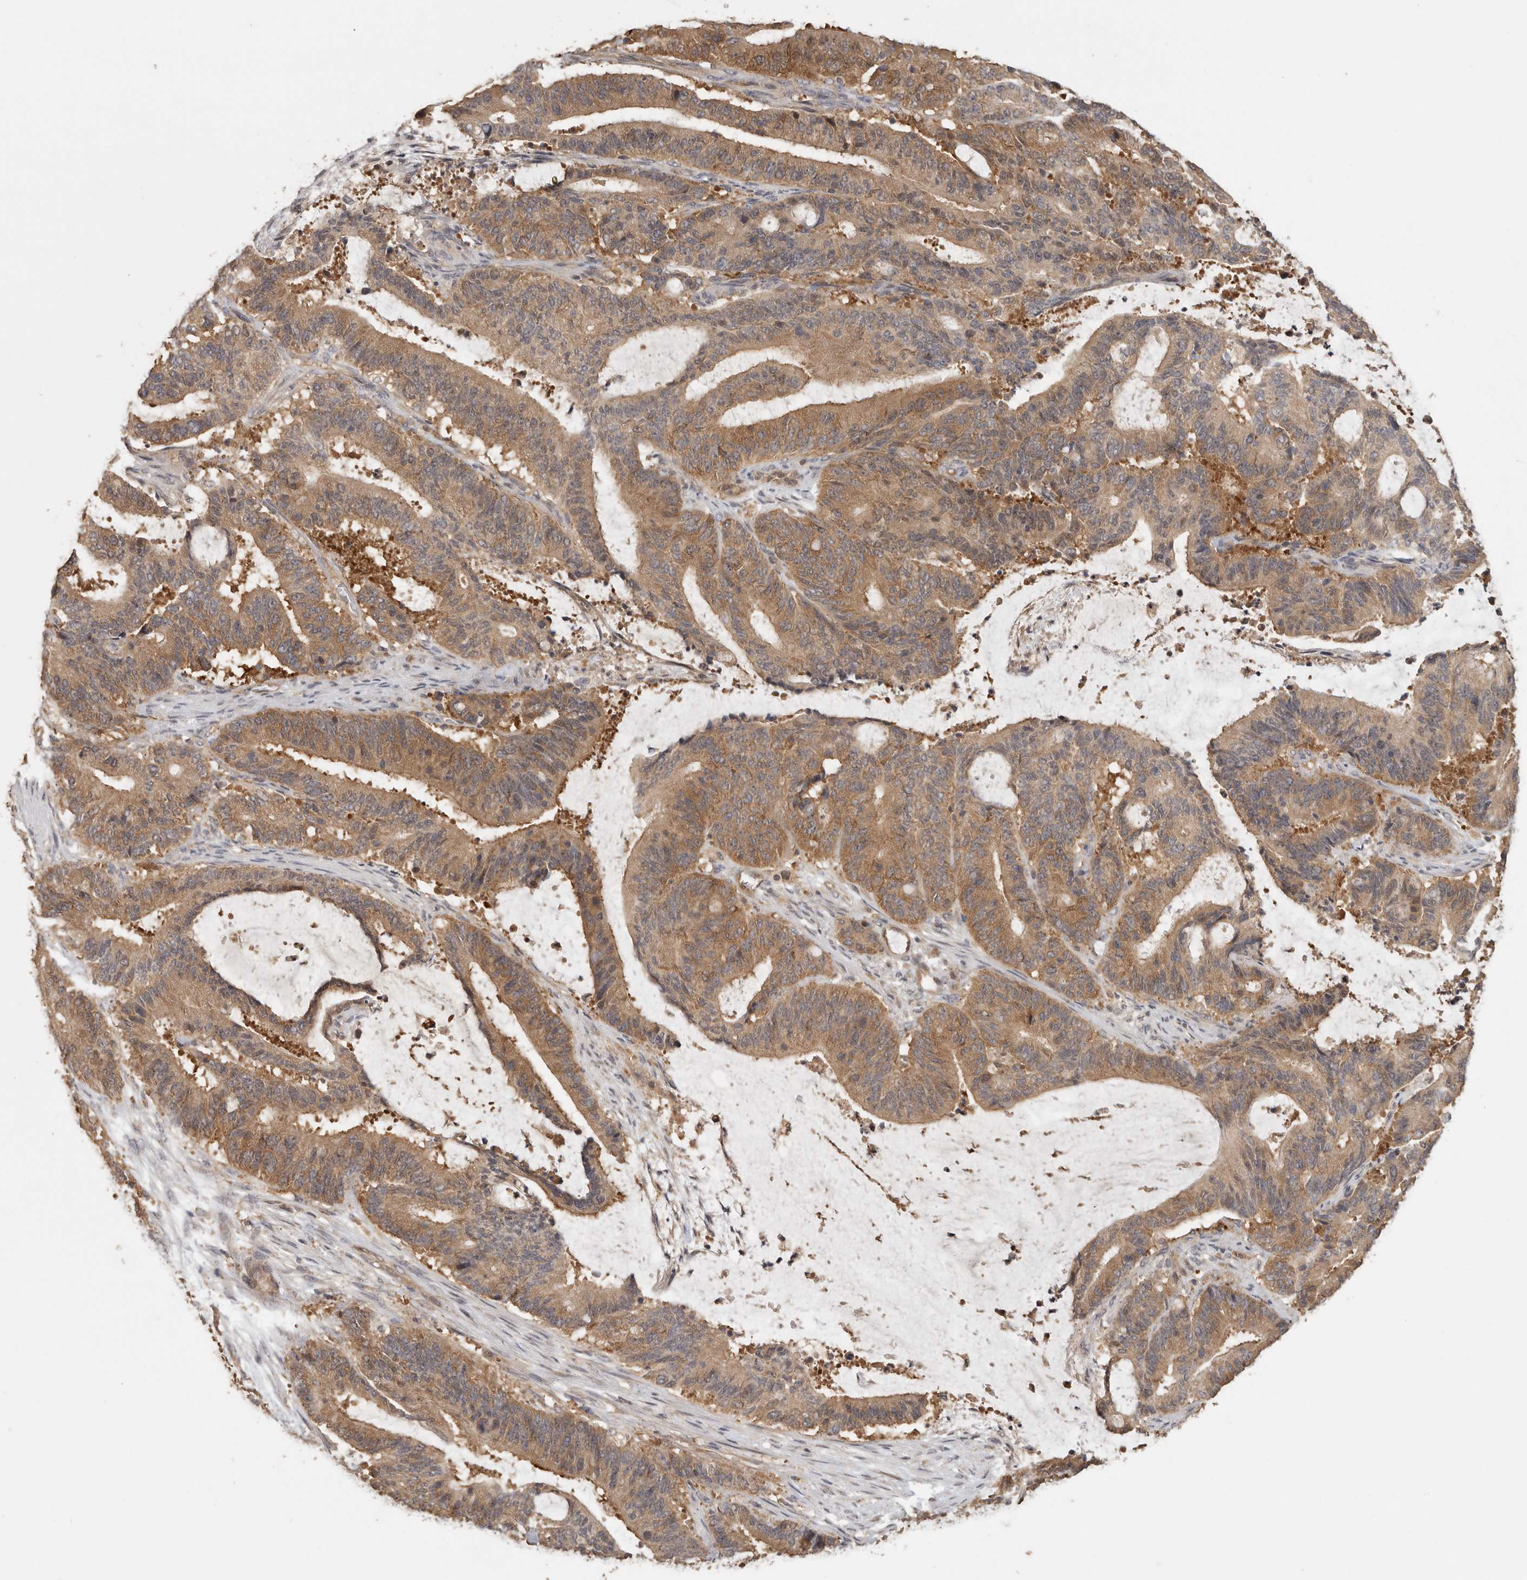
{"staining": {"intensity": "moderate", "quantity": ">75%", "location": "cytoplasmic/membranous"}, "tissue": "liver cancer", "cell_type": "Tumor cells", "image_type": "cancer", "snomed": [{"axis": "morphology", "description": "Normal tissue, NOS"}, {"axis": "morphology", "description": "Cholangiocarcinoma"}, {"axis": "topography", "description": "Liver"}, {"axis": "topography", "description": "Peripheral nerve tissue"}], "caption": "Cholangiocarcinoma (liver) stained with immunohistochemistry (IHC) exhibits moderate cytoplasmic/membranous expression in approximately >75% of tumor cells. The staining was performed using DAB to visualize the protein expression in brown, while the nuclei were stained in blue with hematoxylin (Magnification: 20x).", "gene": "CCT8", "patient": {"sex": "female", "age": 73}}